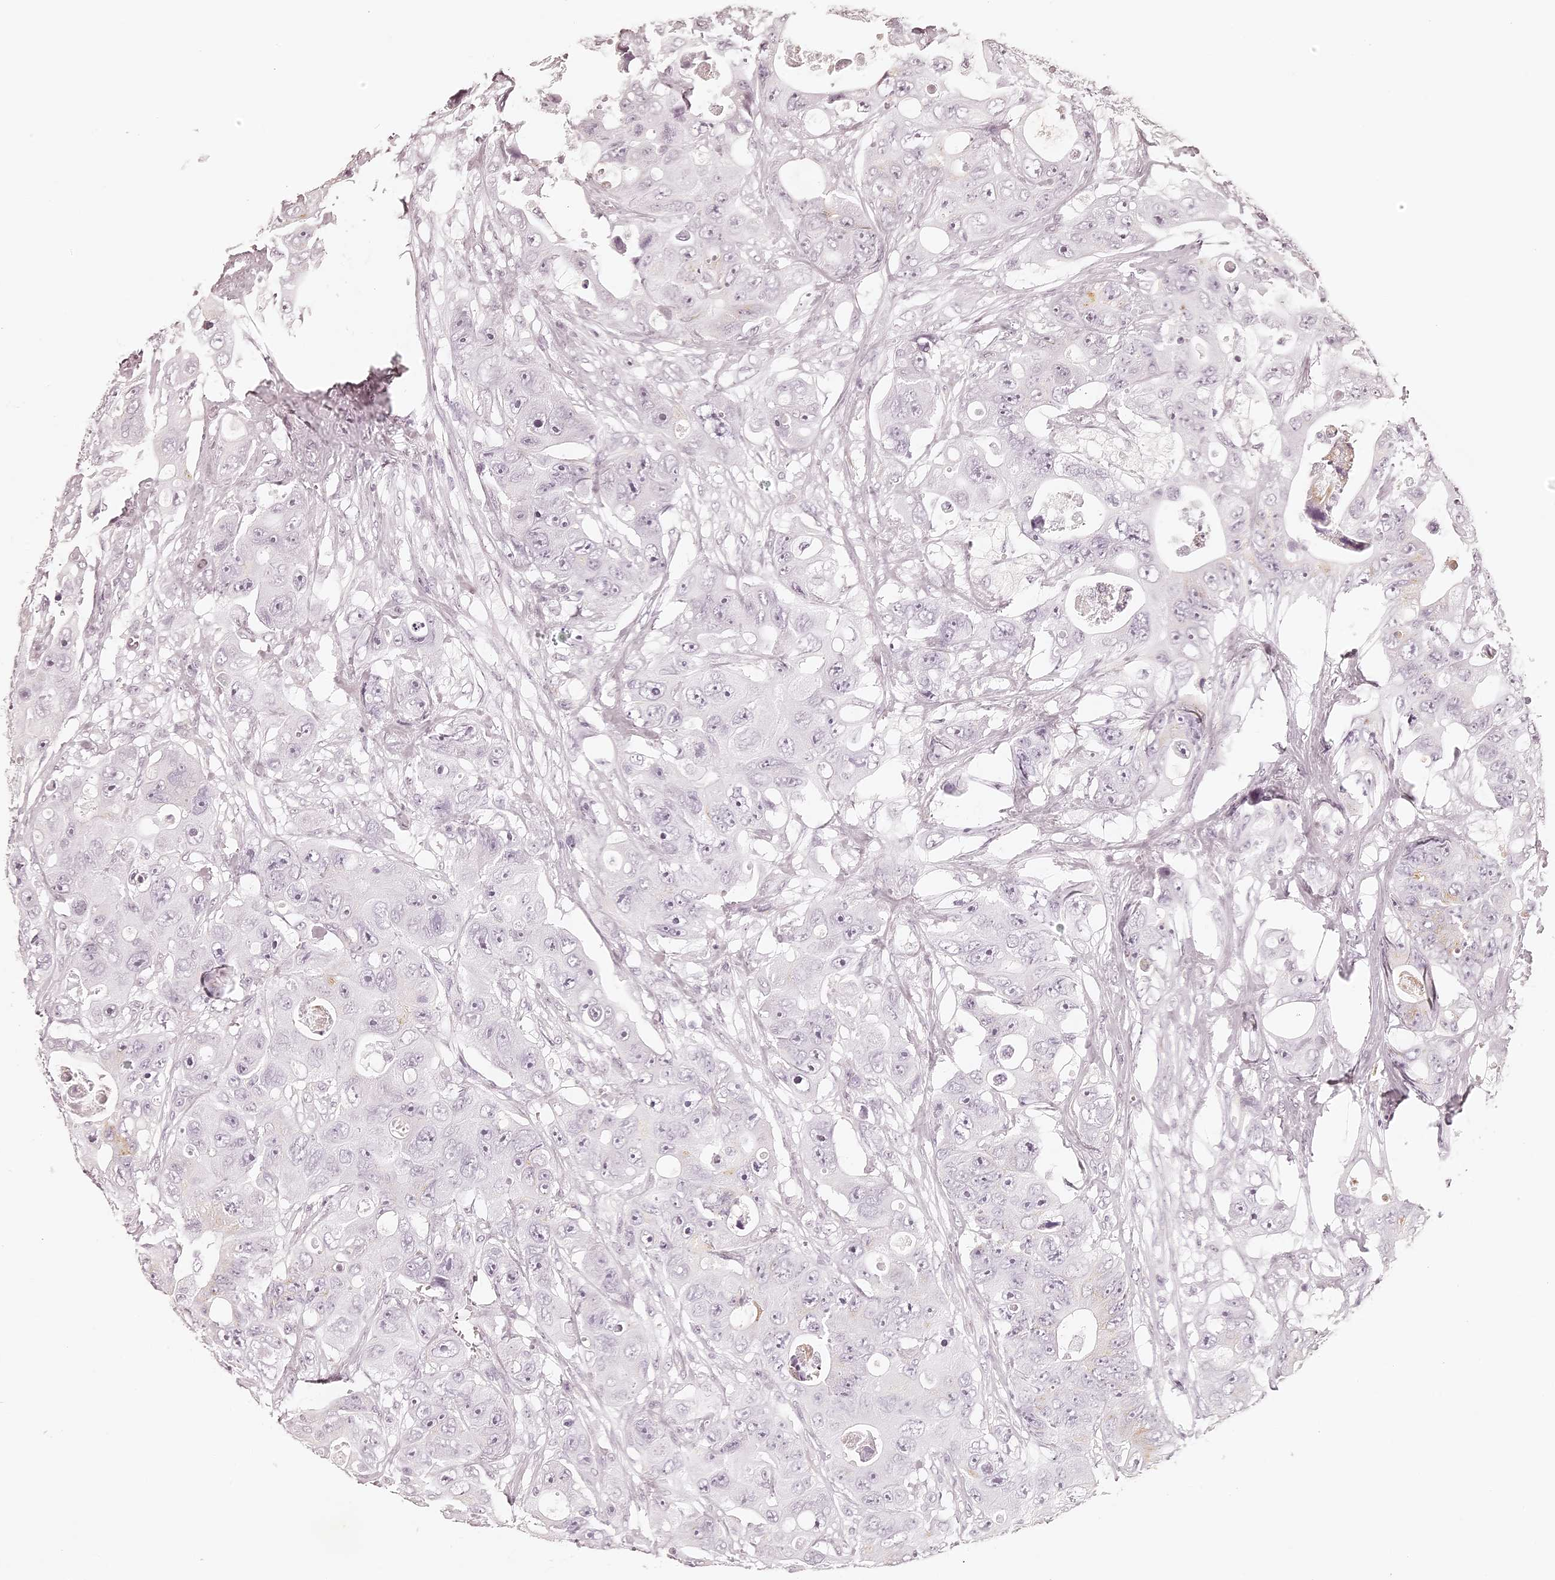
{"staining": {"intensity": "negative", "quantity": "none", "location": "none"}, "tissue": "colorectal cancer", "cell_type": "Tumor cells", "image_type": "cancer", "snomed": [{"axis": "morphology", "description": "Adenocarcinoma, NOS"}, {"axis": "topography", "description": "Colon"}], "caption": "Immunohistochemical staining of colorectal cancer (adenocarcinoma) reveals no significant expression in tumor cells.", "gene": "ELAPOR1", "patient": {"sex": "female", "age": 46}}